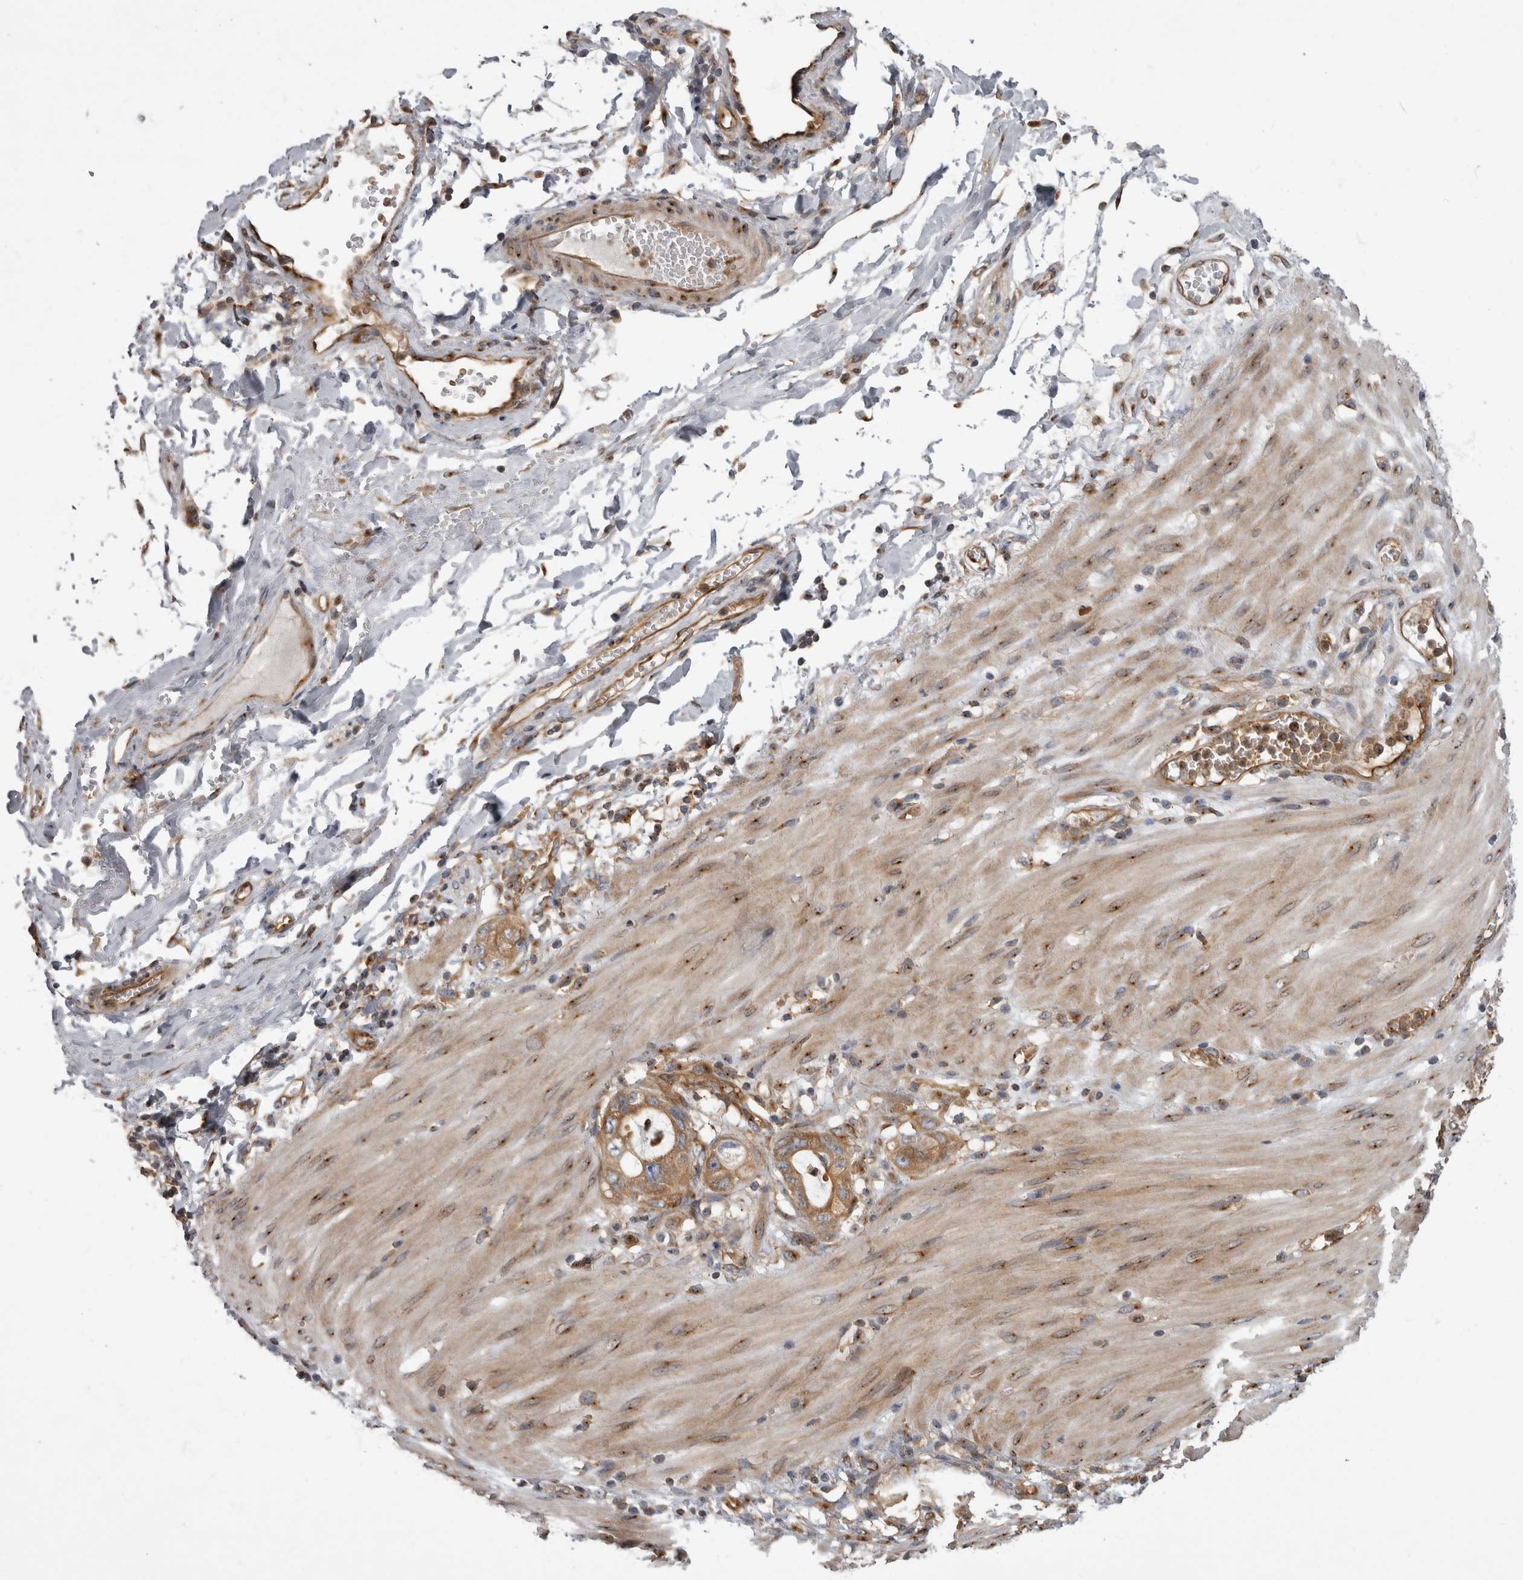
{"staining": {"intensity": "moderate", "quantity": ">75%", "location": "cytoplasmic/membranous"}, "tissue": "stomach cancer", "cell_type": "Tumor cells", "image_type": "cancer", "snomed": [{"axis": "morphology", "description": "Adenocarcinoma, NOS"}, {"axis": "topography", "description": "Stomach"}, {"axis": "topography", "description": "Stomach, lower"}], "caption": "This histopathology image exhibits IHC staining of human adenocarcinoma (stomach), with medium moderate cytoplasmic/membranous positivity in about >75% of tumor cells.", "gene": "HOOK3", "patient": {"sex": "female", "age": 48}}